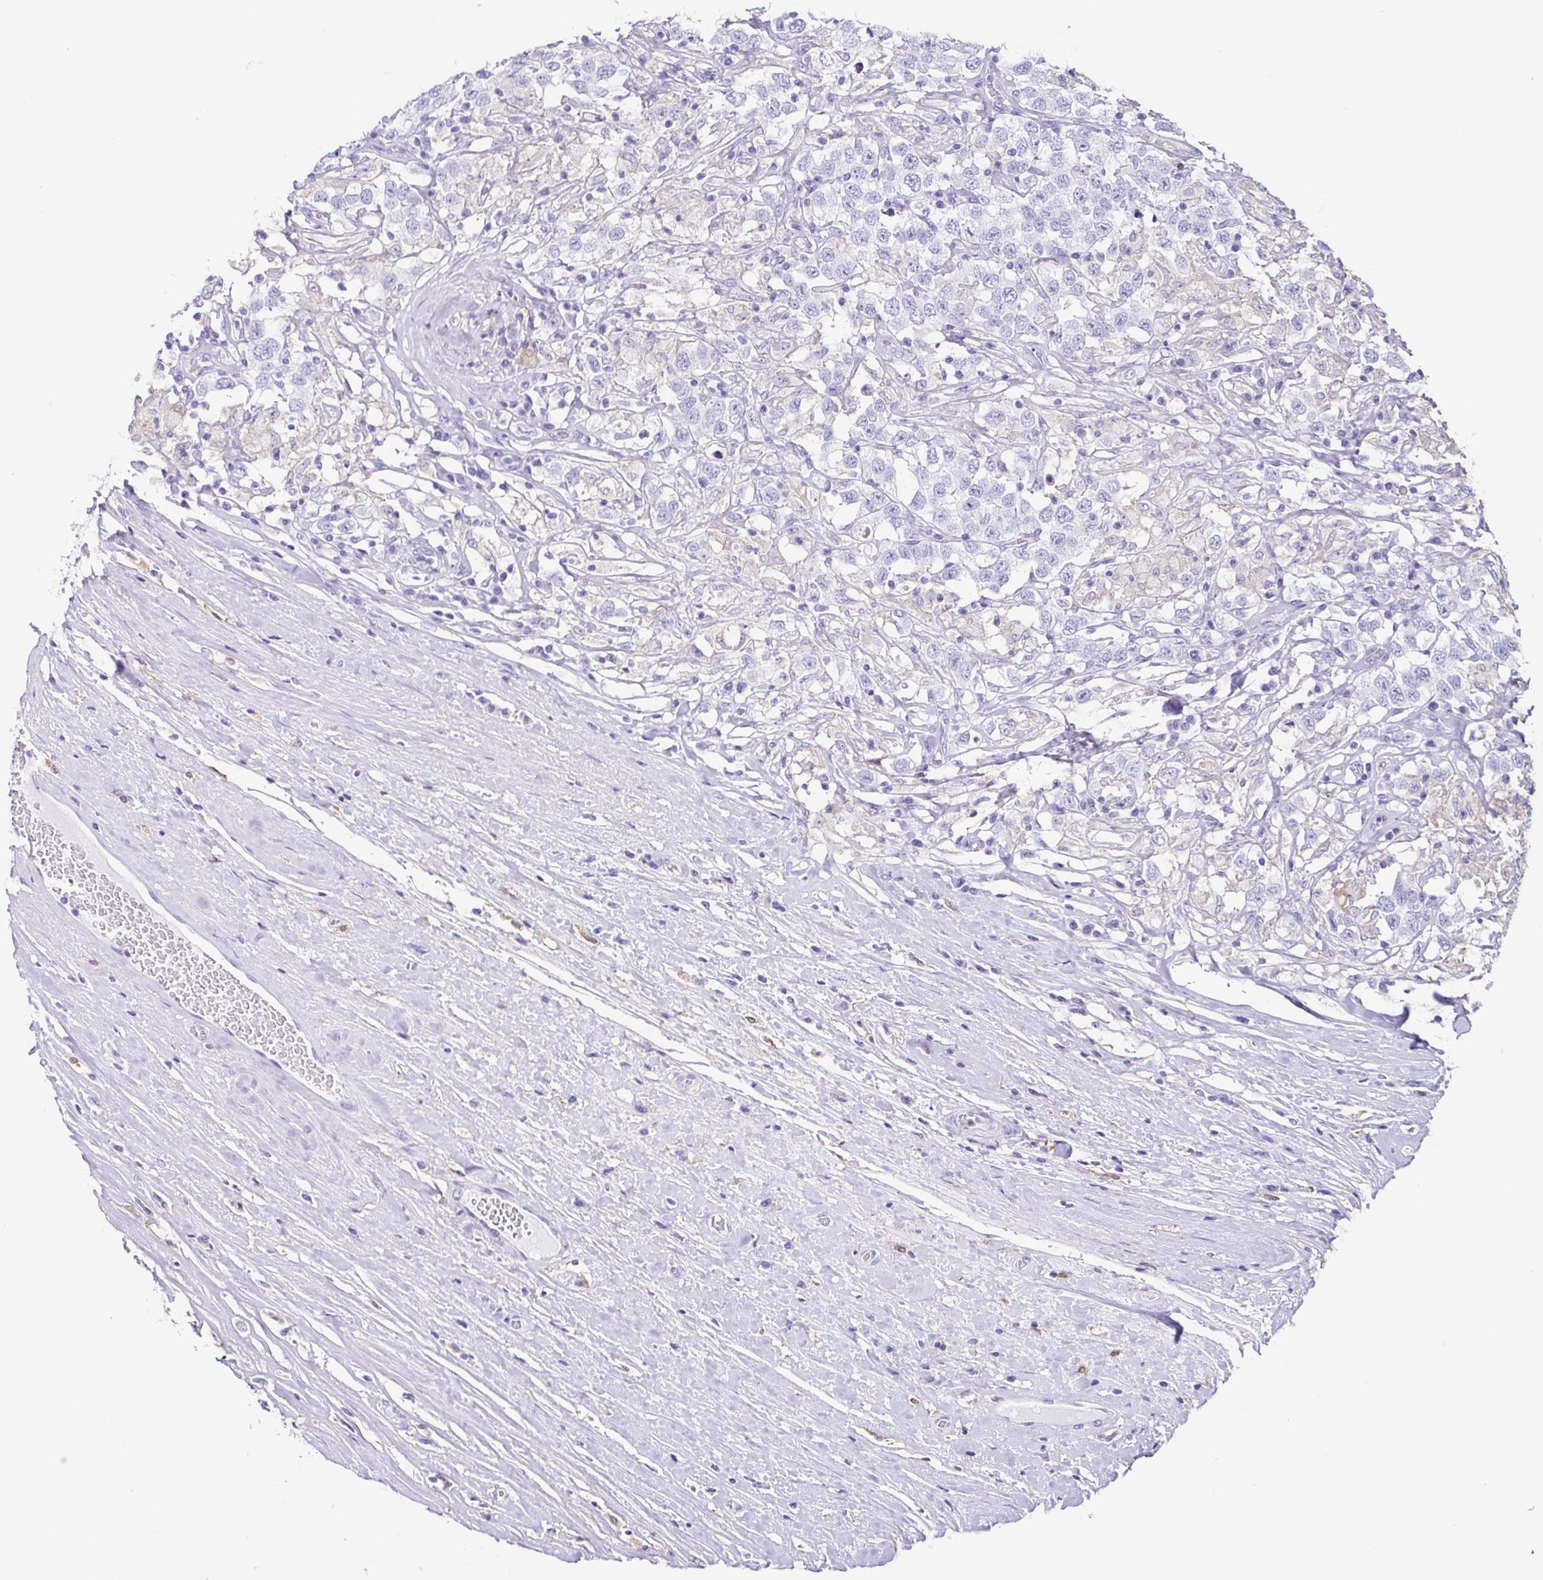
{"staining": {"intensity": "negative", "quantity": "none", "location": "none"}, "tissue": "testis cancer", "cell_type": "Tumor cells", "image_type": "cancer", "snomed": [{"axis": "morphology", "description": "Seminoma, NOS"}, {"axis": "topography", "description": "Testis"}], "caption": "A histopathology image of human testis cancer (seminoma) is negative for staining in tumor cells.", "gene": "ANXA10", "patient": {"sex": "male", "age": 41}}